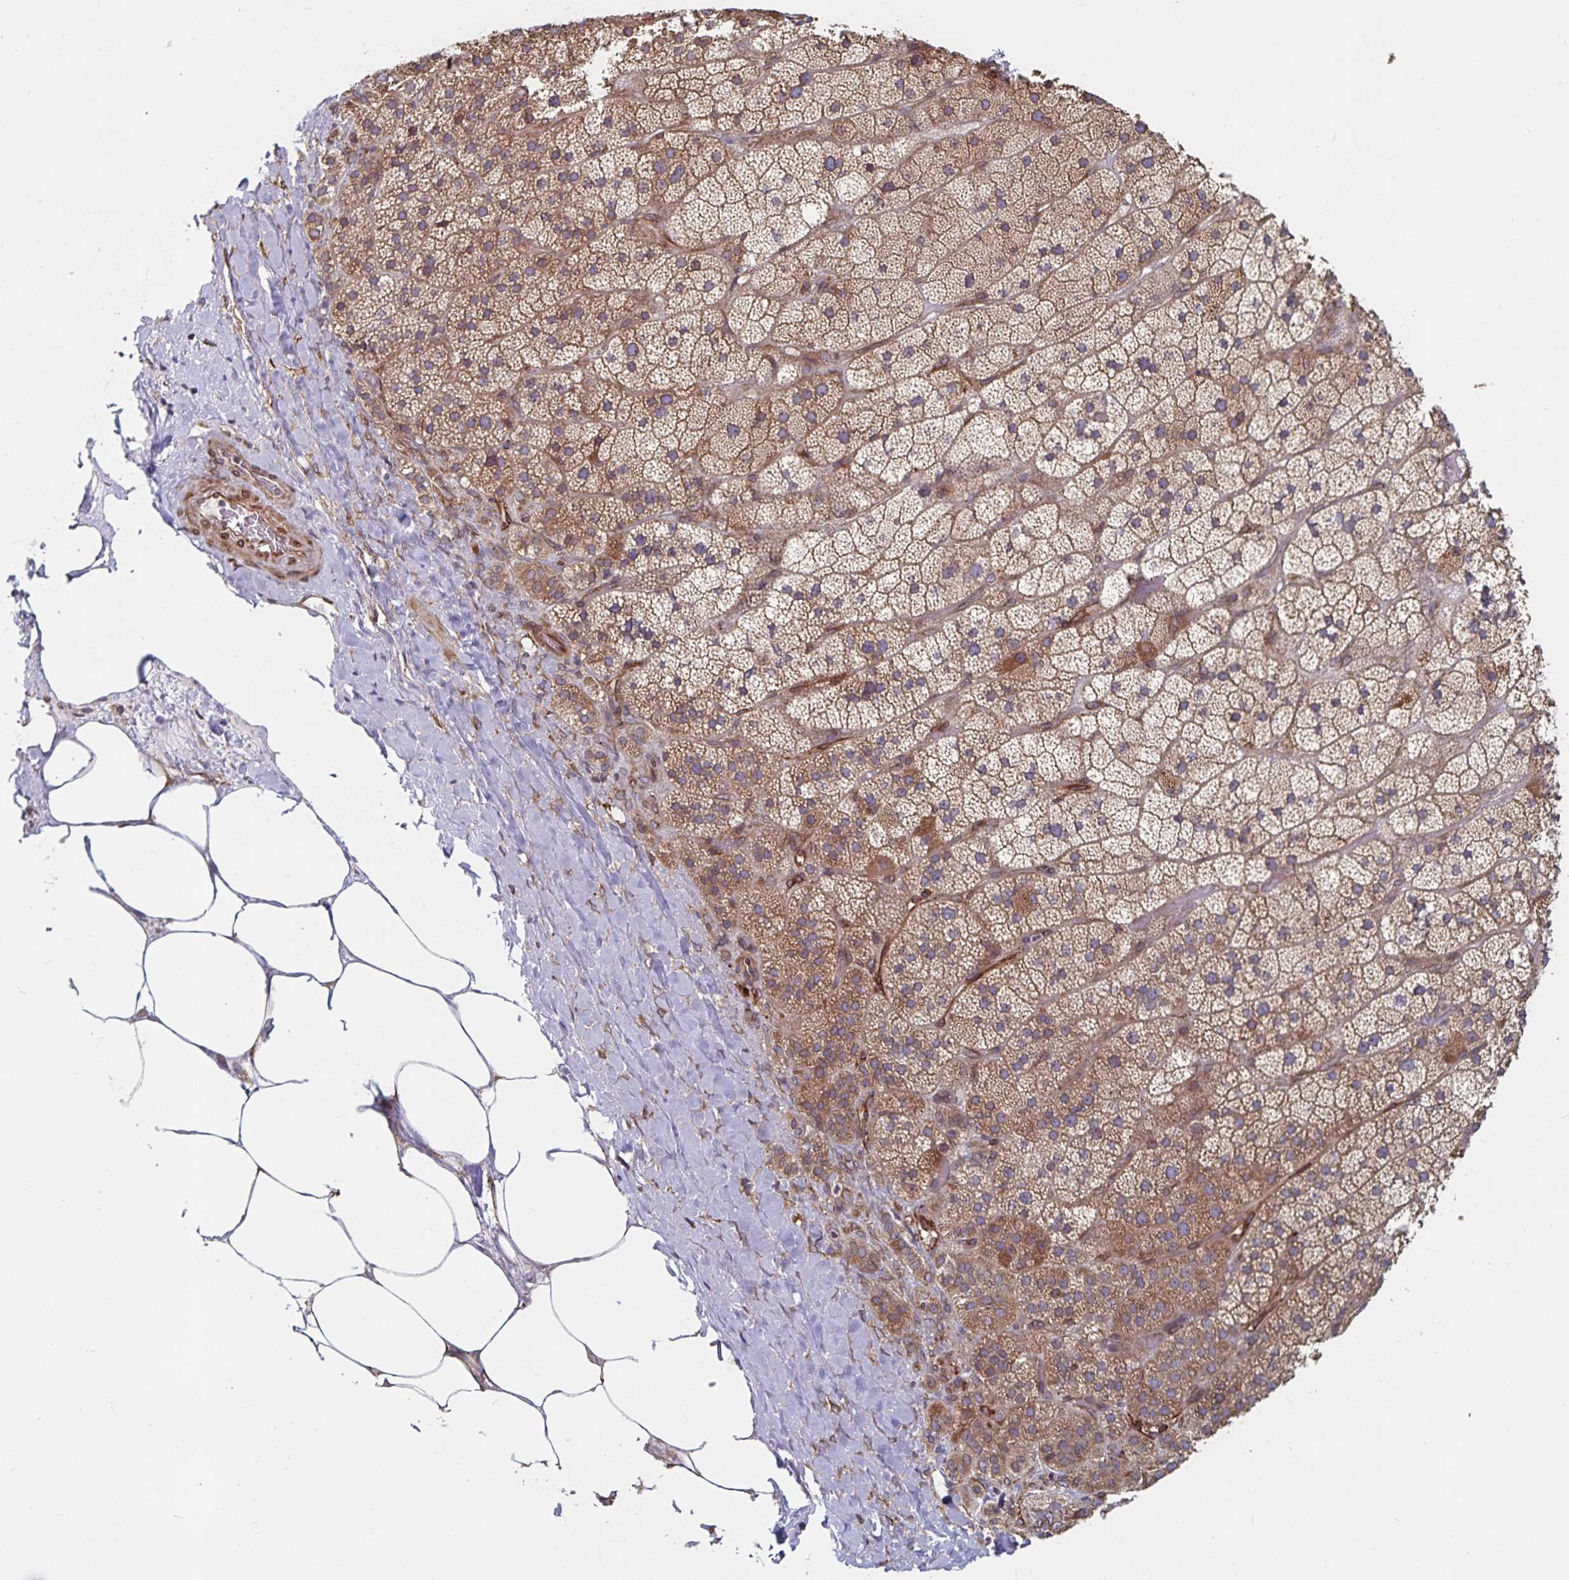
{"staining": {"intensity": "moderate", "quantity": ">75%", "location": "cytoplasmic/membranous"}, "tissue": "adrenal gland", "cell_type": "Glandular cells", "image_type": "normal", "snomed": [{"axis": "morphology", "description": "Normal tissue, NOS"}, {"axis": "topography", "description": "Adrenal gland"}], "caption": "About >75% of glandular cells in unremarkable human adrenal gland demonstrate moderate cytoplasmic/membranous protein positivity as visualized by brown immunohistochemical staining.", "gene": "BCAP29", "patient": {"sex": "male", "age": 57}}